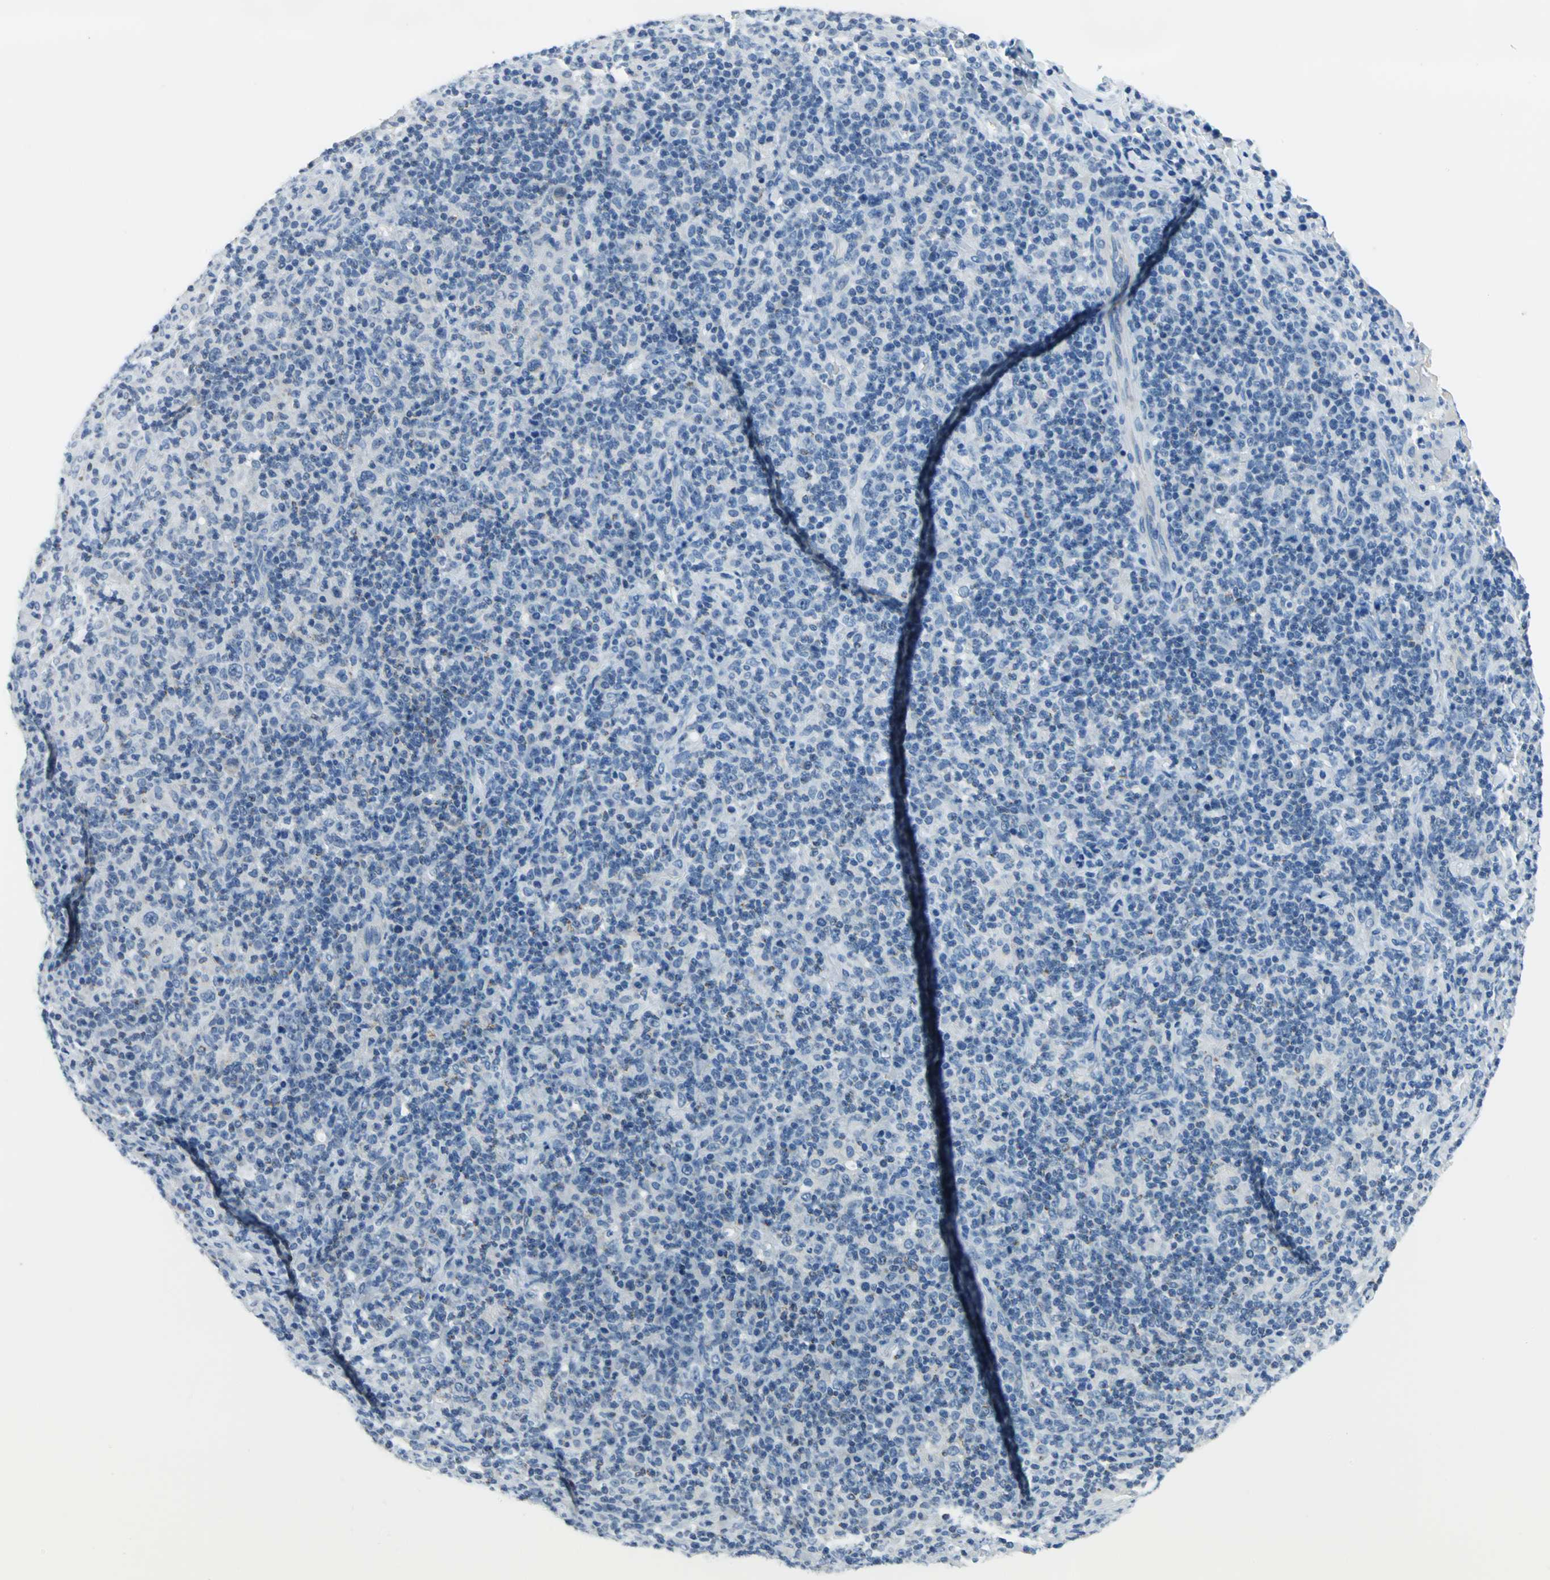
{"staining": {"intensity": "negative", "quantity": "none", "location": "none"}, "tissue": "lymphoma", "cell_type": "Tumor cells", "image_type": "cancer", "snomed": [{"axis": "morphology", "description": "Hodgkin's disease, NOS"}, {"axis": "topography", "description": "Lymph node"}], "caption": "Human Hodgkin's disease stained for a protein using immunohistochemistry (IHC) shows no positivity in tumor cells.", "gene": "MUC4", "patient": {"sex": "male", "age": 65}}